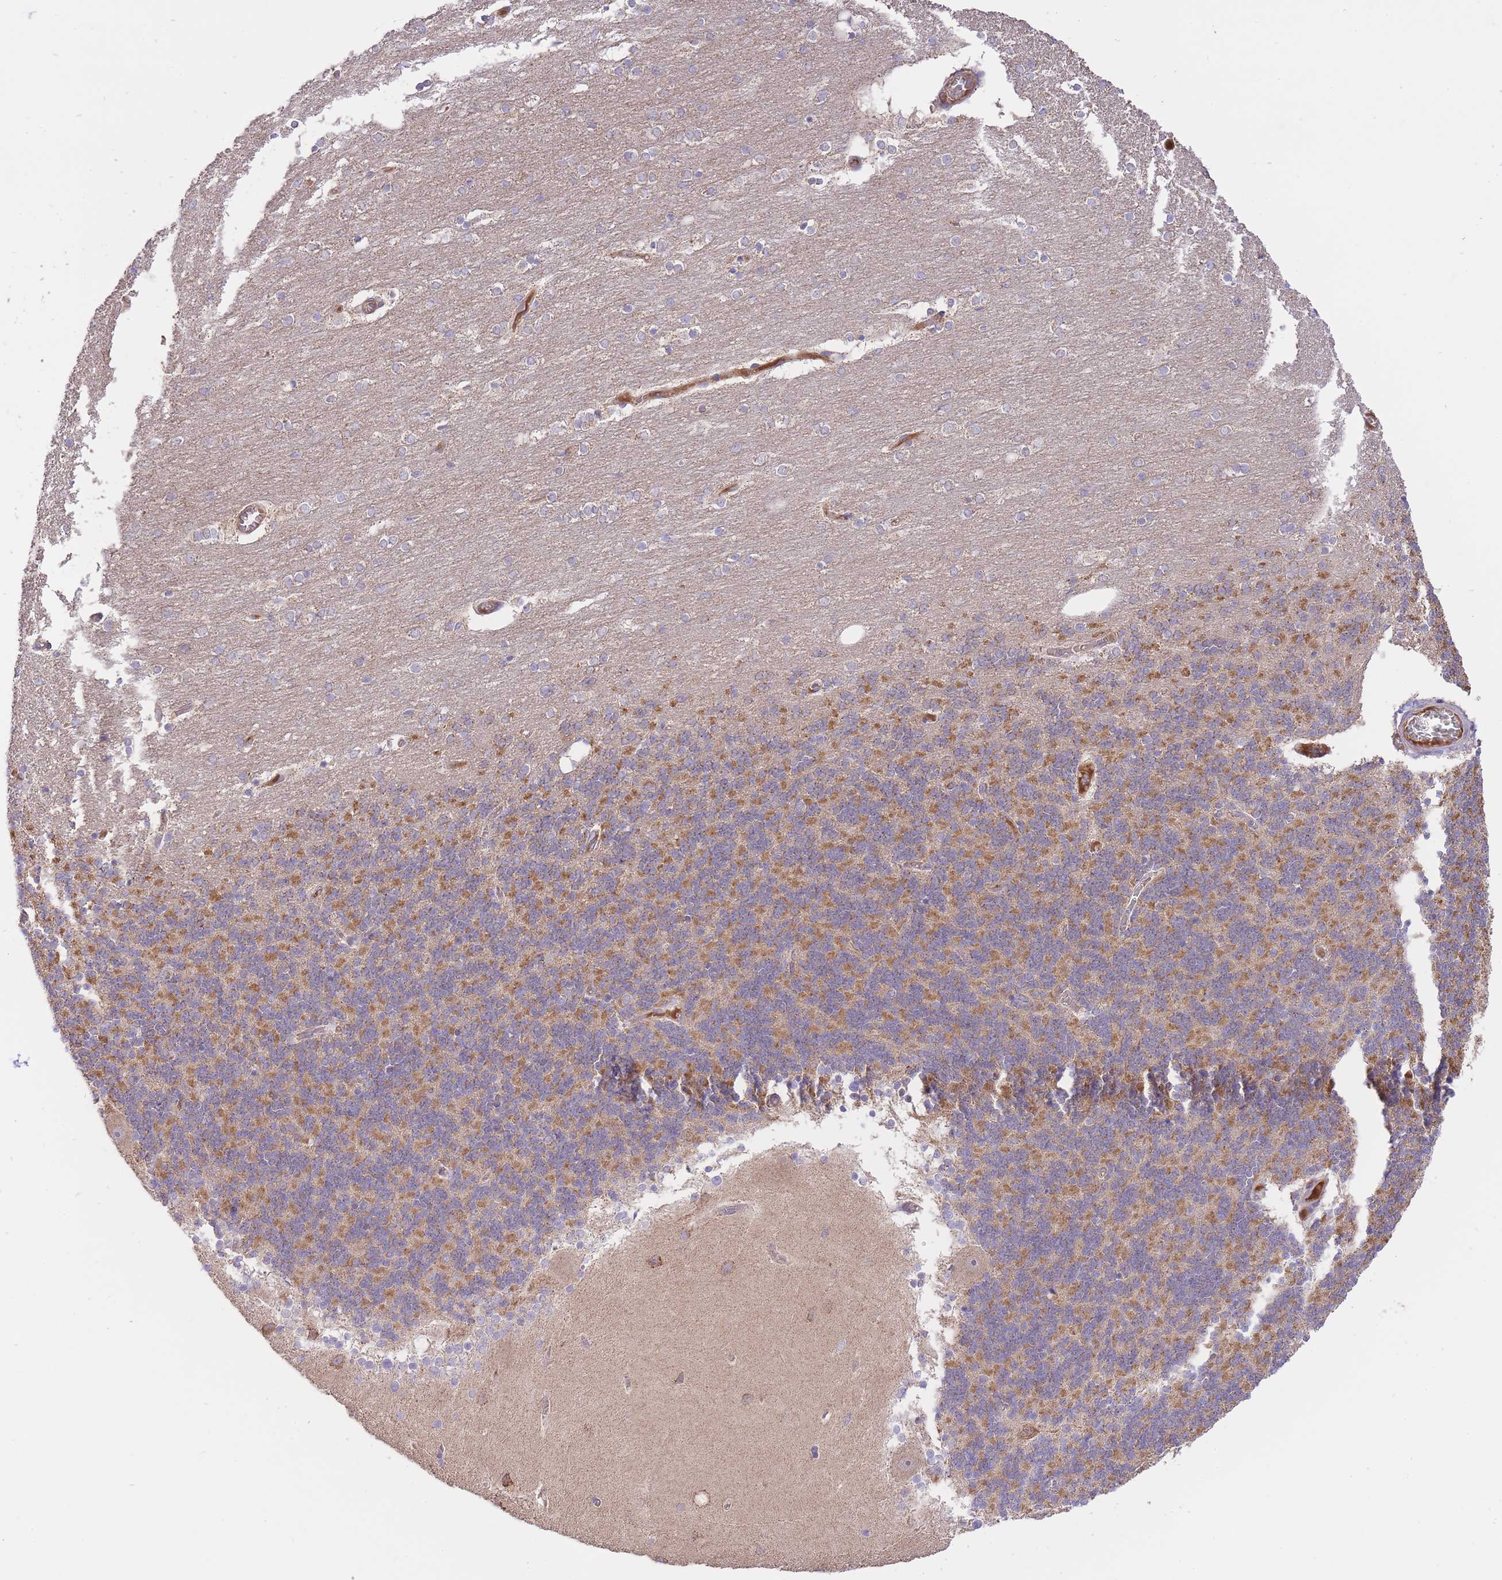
{"staining": {"intensity": "moderate", "quantity": "25%-75%", "location": "cytoplasmic/membranous"}, "tissue": "cerebellum", "cell_type": "Cells in granular layer", "image_type": "normal", "snomed": [{"axis": "morphology", "description": "Normal tissue, NOS"}, {"axis": "topography", "description": "Cerebellum"}], "caption": "A high-resolution micrograph shows immunohistochemistry staining of benign cerebellum, which exhibits moderate cytoplasmic/membranous staining in approximately 25%-75% of cells in granular layer.", "gene": "PREP", "patient": {"sex": "female", "age": 54}}